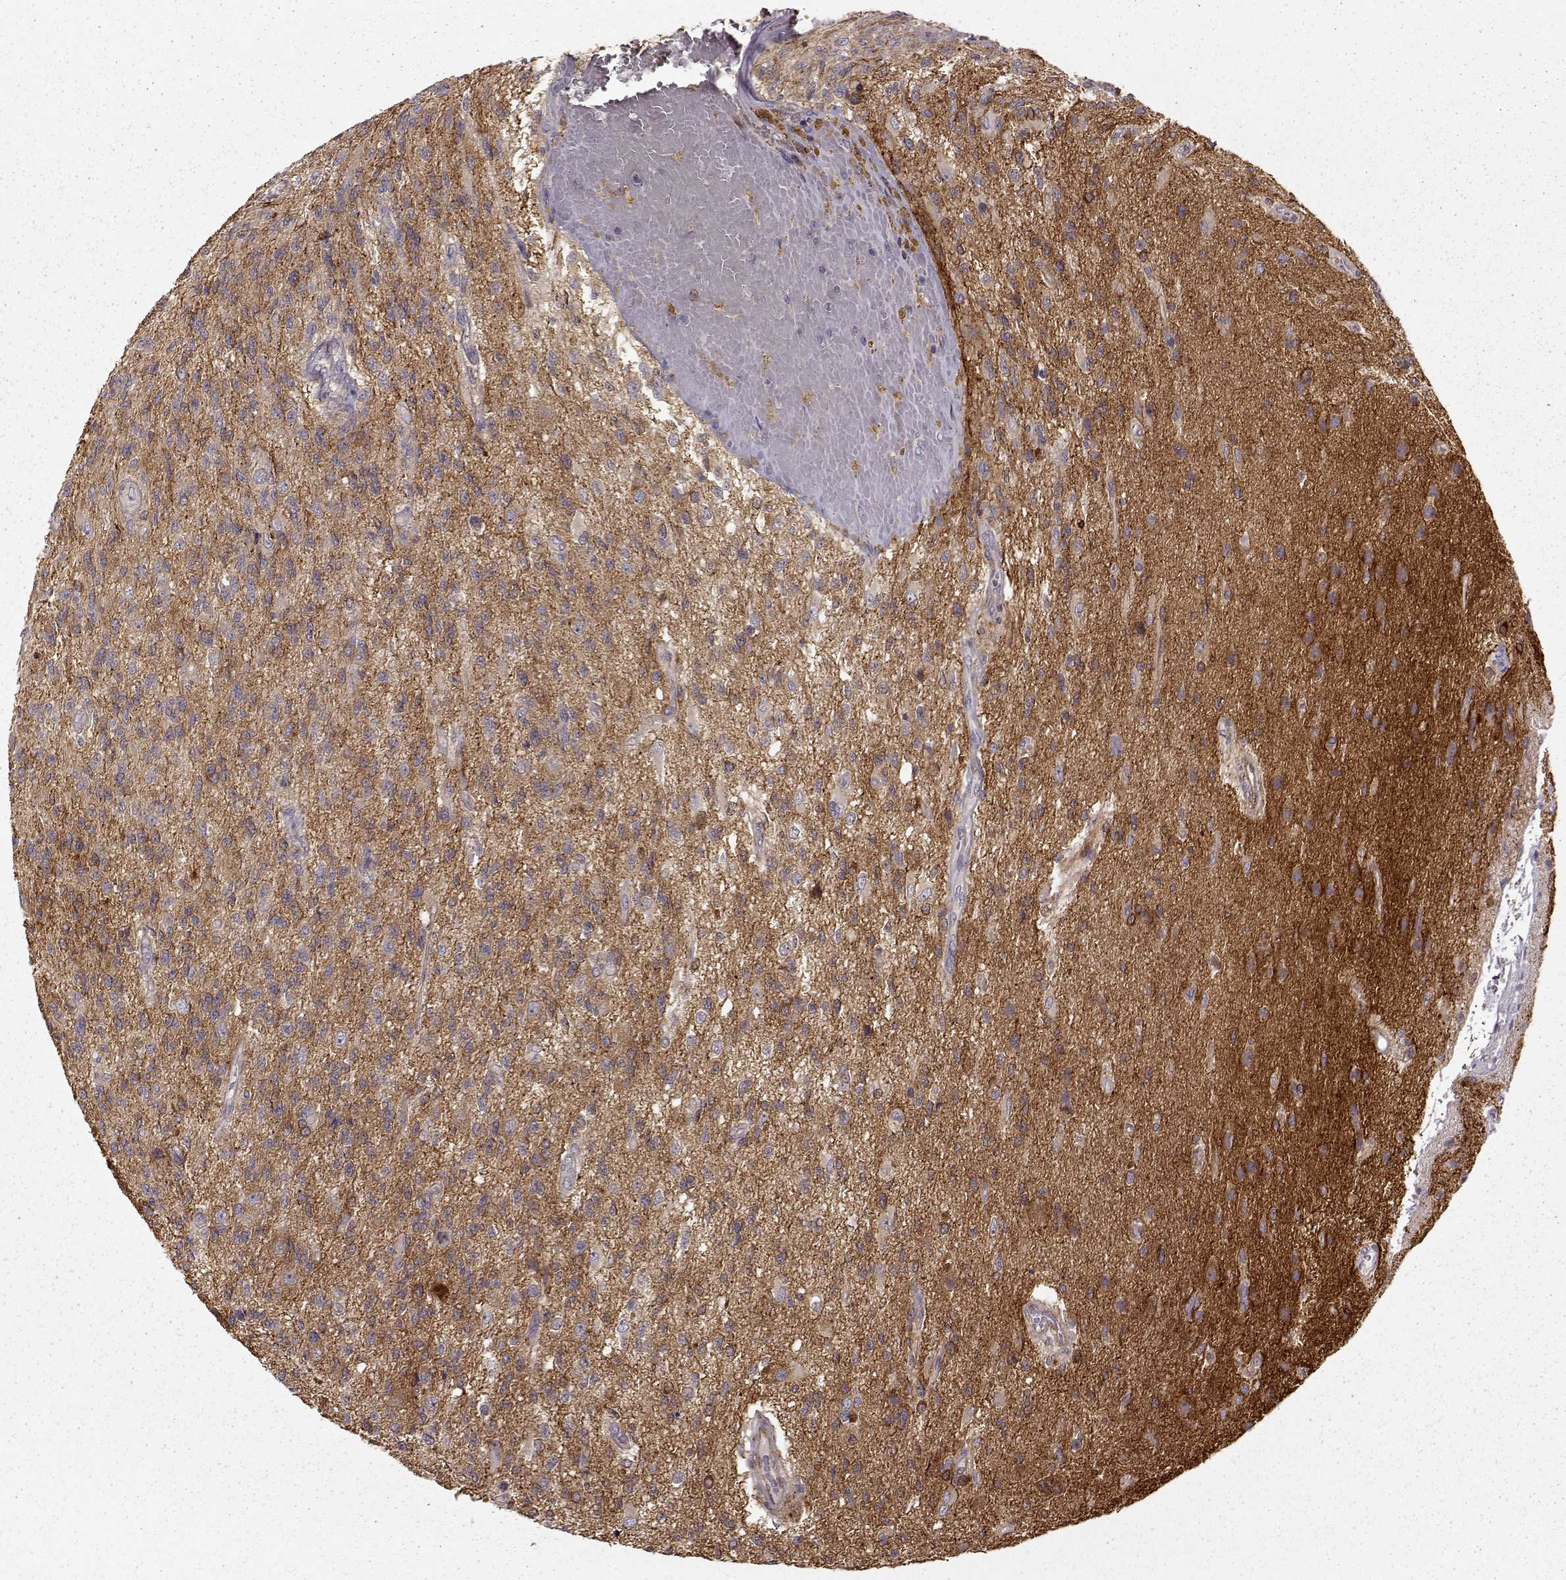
{"staining": {"intensity": "moderate", "quantity": ">75%", "location": "cytoplasmic/membranous"}, "tissue": "glioma", "cell_type": "Tumor cells", "image_type": "cancer", "snomed": [{"axis": "morphology", "description": "Glioma, malignant, High grade"}, {"axis": "topography", "description": "Brain"}], "caption": "Glioma tissue demonstrates moderate cytoplasmic/membranous positivity in about >75% of tumor cells", "gene": "MTR", "patient": {"sex": "male", "age": 56}}